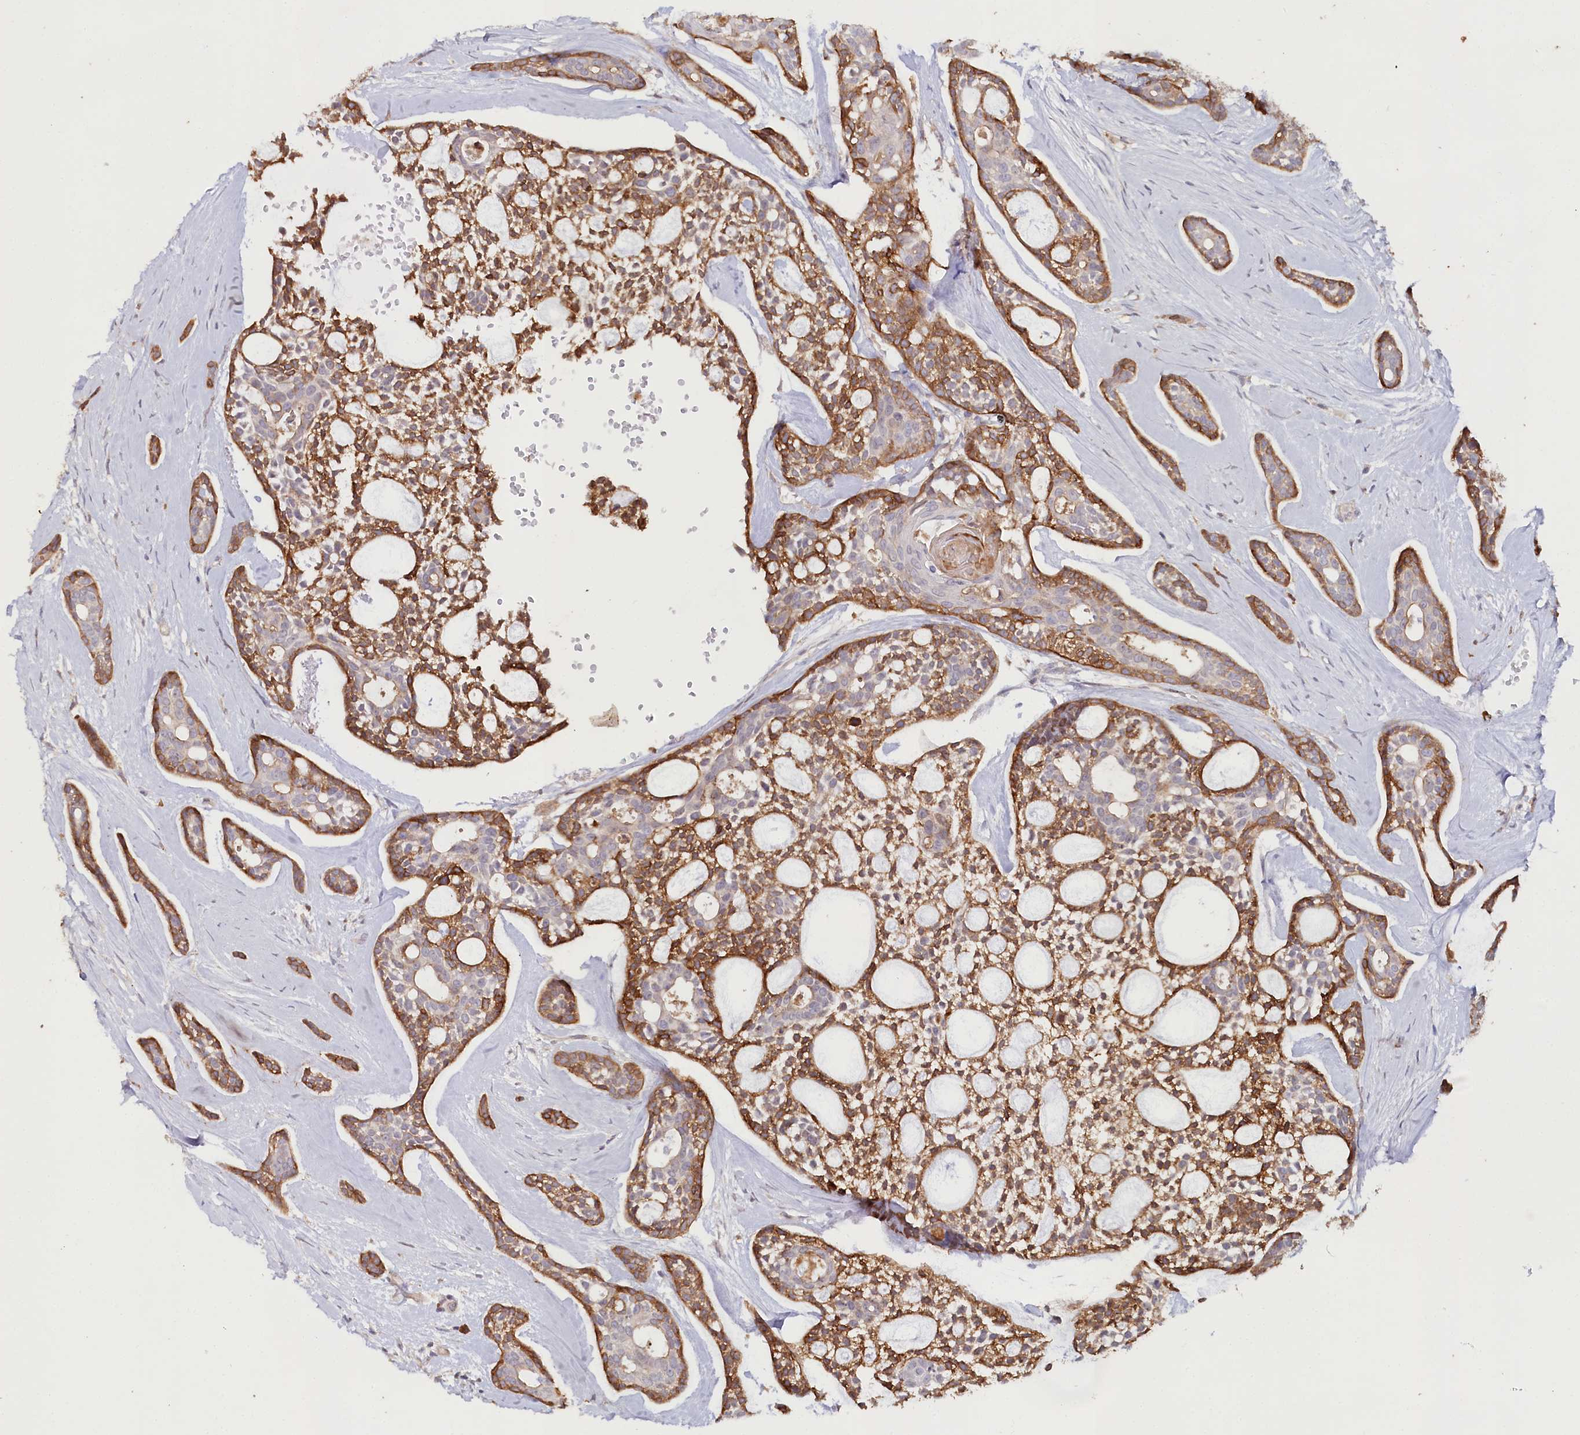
{"staining": {"intensity": "moderate", "quantity": ">75%", "location": "cytoplasmic/membranous"}, "tissue": "head and neck cancer", "cell_type": "Tumor cells", "image_type": "cancer", "snomed": [{"axis": "morphology", "description": "Adenocarcinoma, NOS"}, {"axis": "topography", "description": "Subcutis"}, {"axis": "topography", "description": "Head-Neck"}], "caption": "Adenocarcinoma (head and neck) stained with immunohistochemistry (IHC) shows moderate cytoplasmic/membranous positivity in approximately >75% of tumor cells.", "gene": "ALDH3B1", "patient": {"sex": "female", "age": 73}}